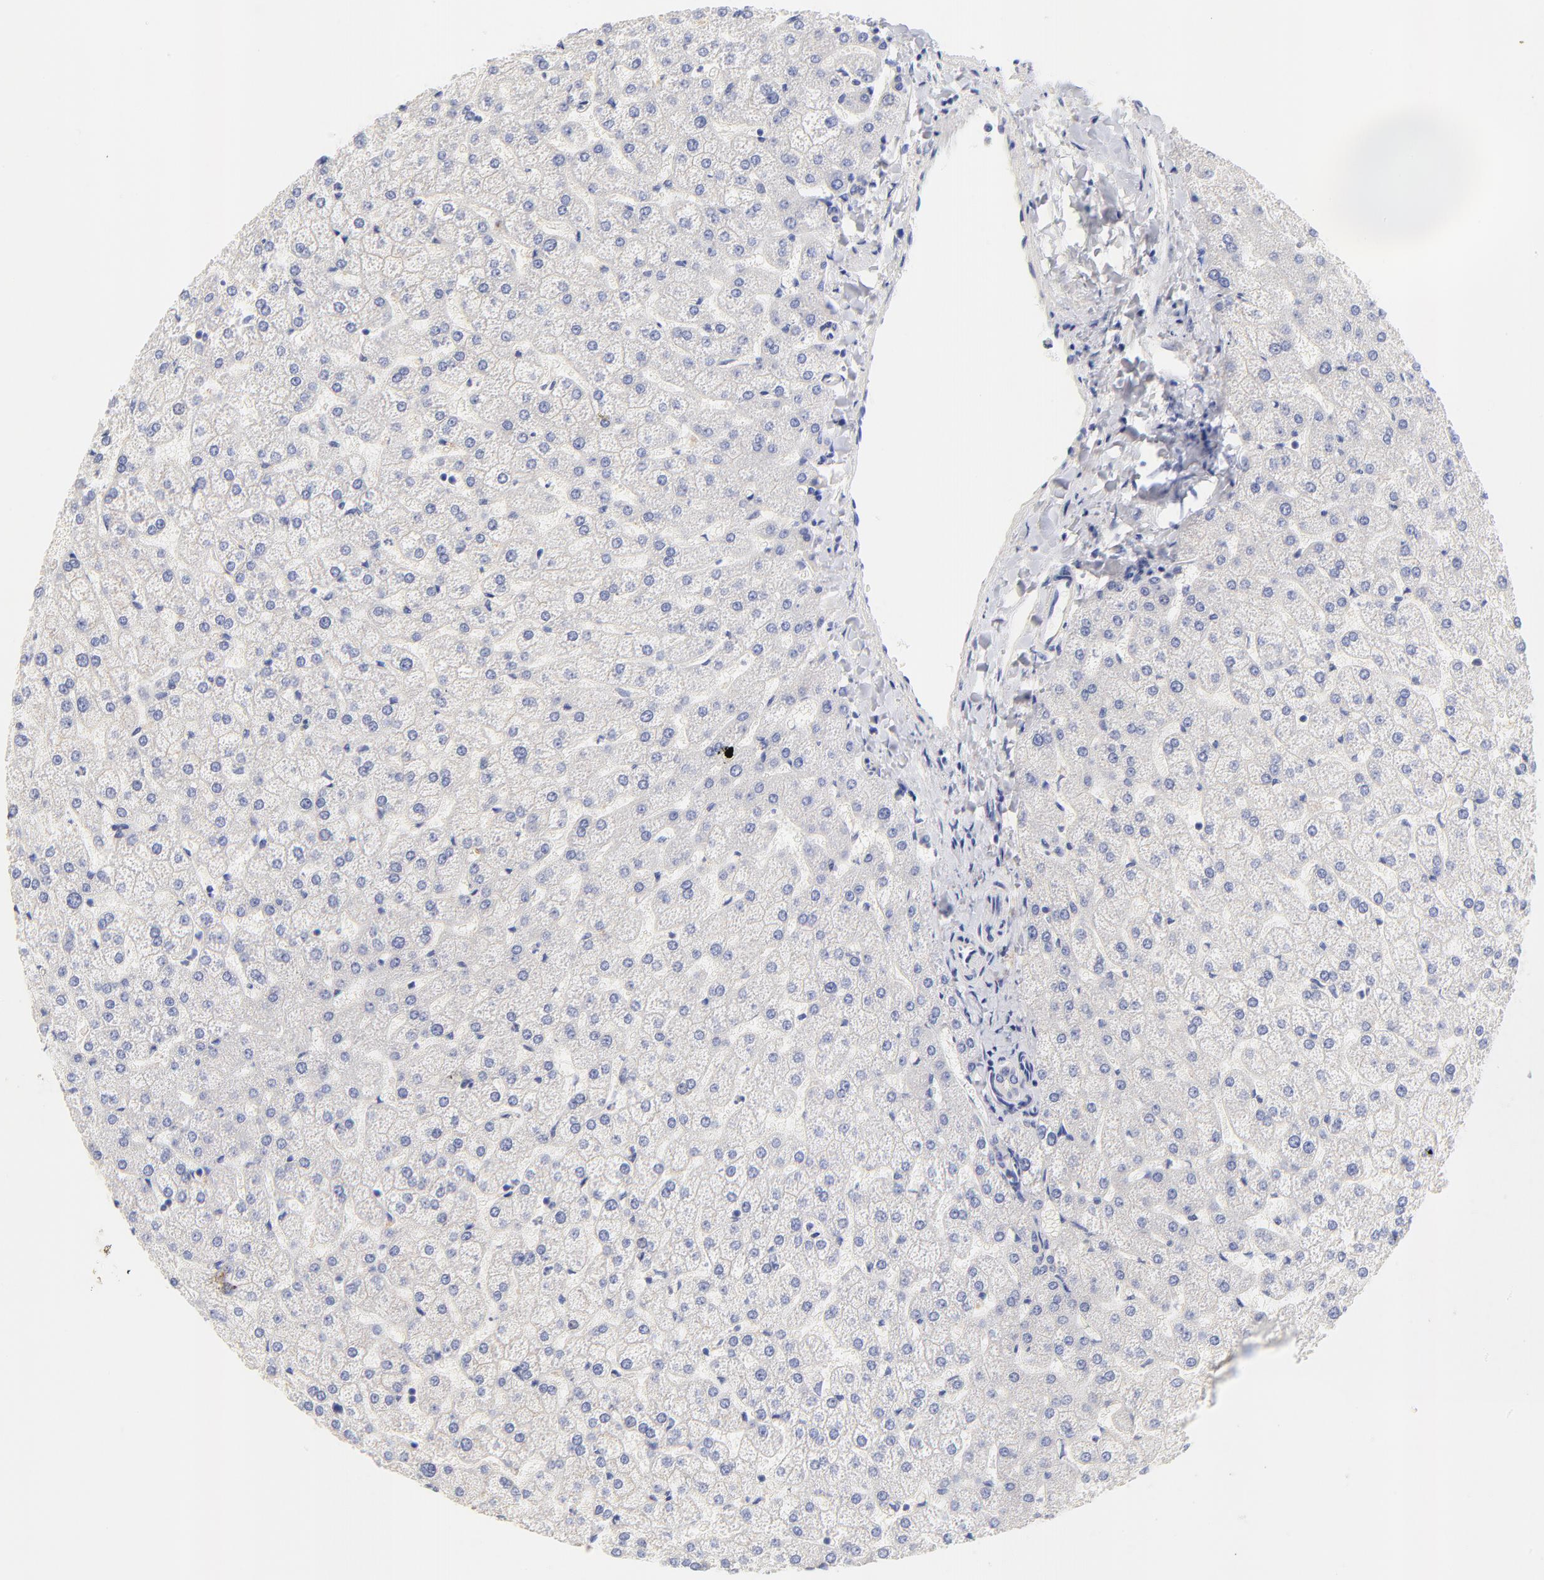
{"staining": {"intensity": "negative", "quantity": "none", "location": "none"}, "tissue": "liver", "cell_type": "Cholangiocytes", "image_type": "normal", "snomed": [{"axis": "morphology", "description": "Normal tissue, NOS"}, {"axis": "topography", "description": "Liver"}], "caption": "An immunohistochemistry (IHC) micrograph of unremarkable liver is shown. There is no staining in cholangiocytes of liver. Brightfield microscopy of IHC stained with DAB (brown) and hematoxylin (blue), captured at high magnification.", "gene": "HS3ST1", "patient": {"sex": "female", "age": 32}}